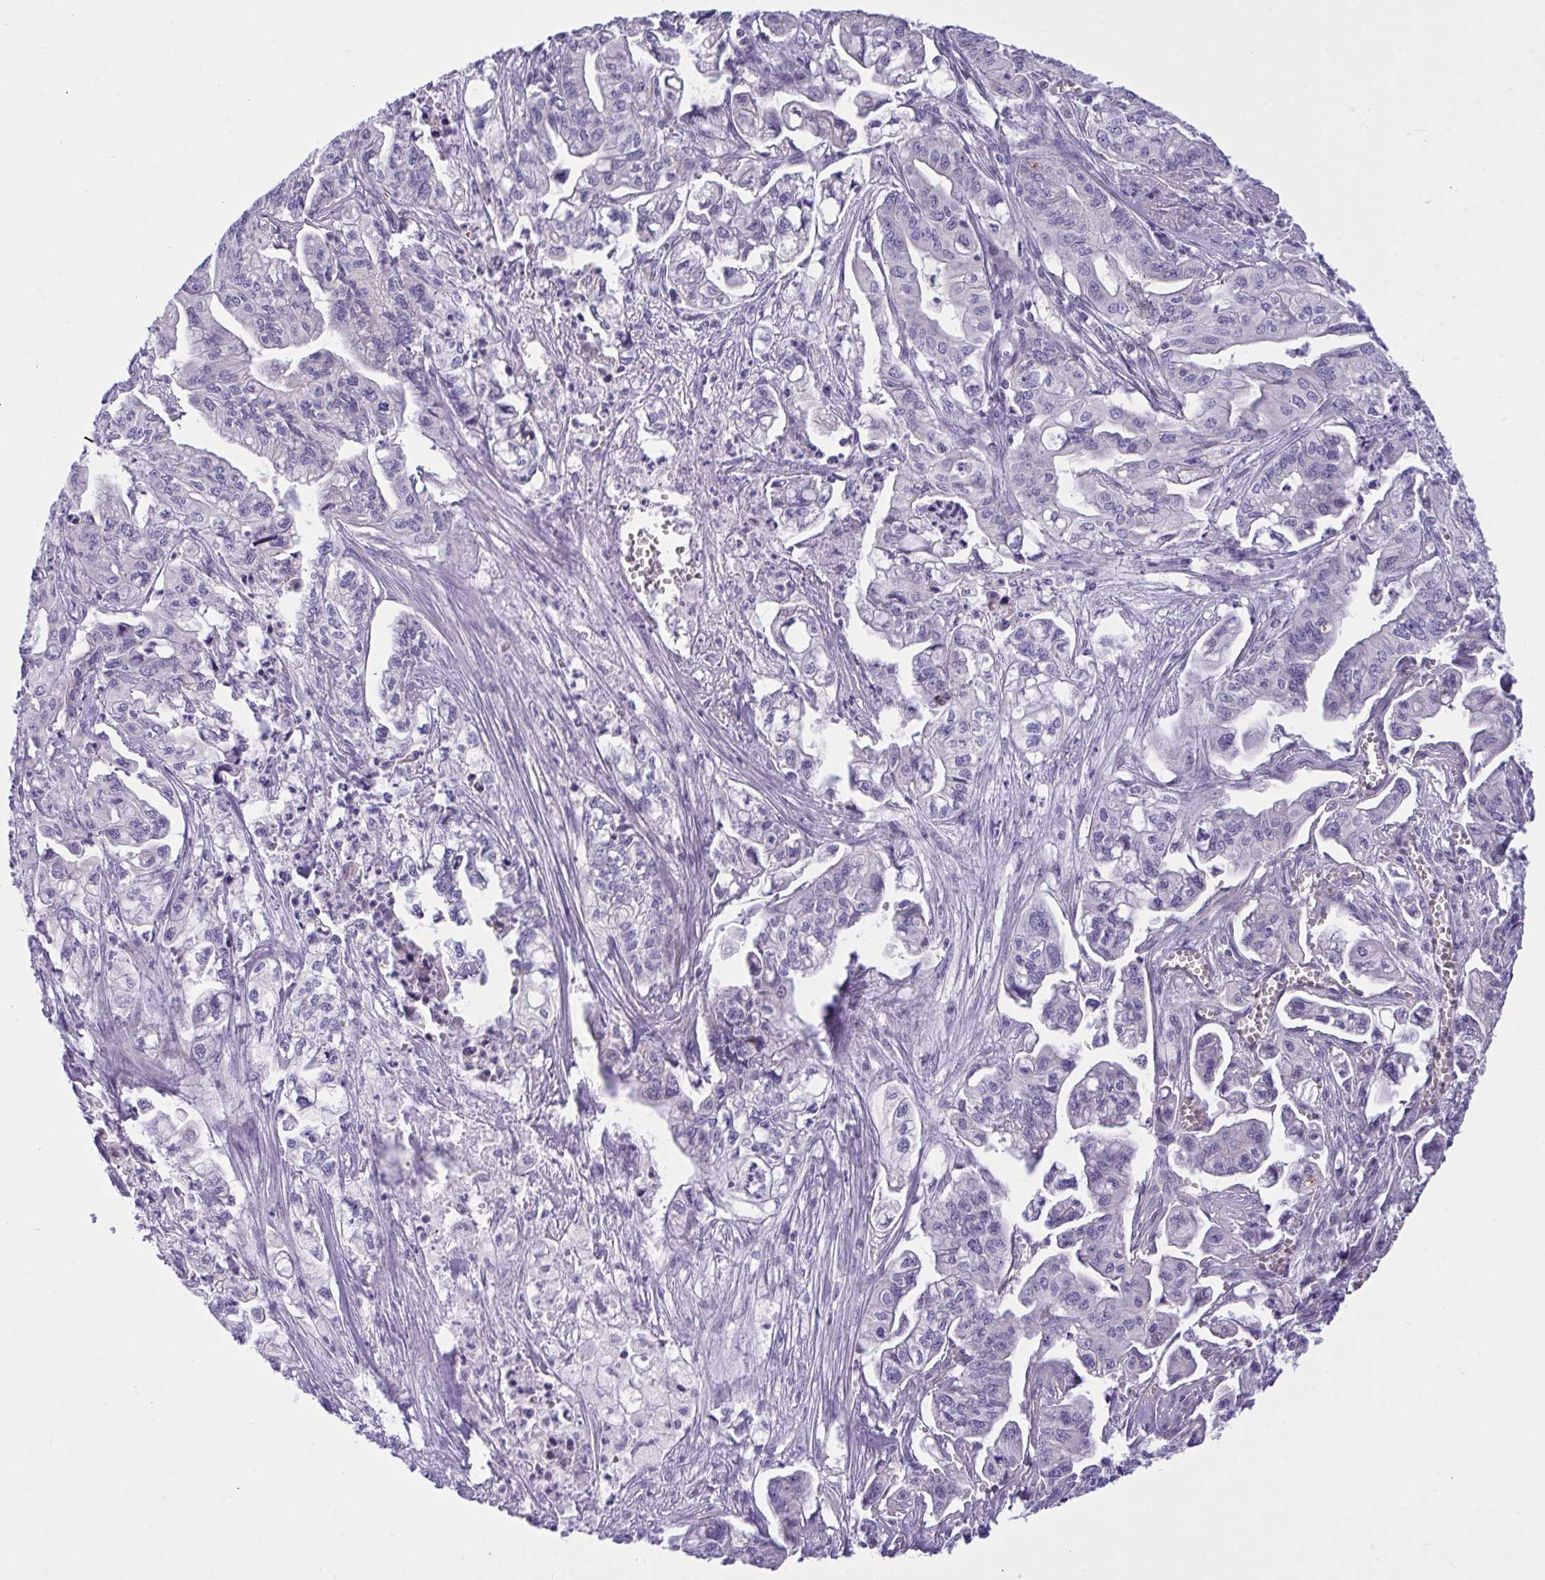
{"staining": {"intensity": "negative", "quantity": "none", "location": "none"}, "tissue": "pancreatic cancer", "cell_type": "Tumor cells", "image_type": "cancer", "snomed": [{"axis": "morphology", "description": "Adenocarcinoma, NOS"}, {"axis": "topography", "description": "Pancreas"}], "caption": "Immunohistochemistry (IHC) photomicrograph of human pancreatic cancer stained for a protein (brown), which demonstrates no expression in tumor cells.", "gene": "WDR97", "patient": {"sex": "male", "age": 68}}